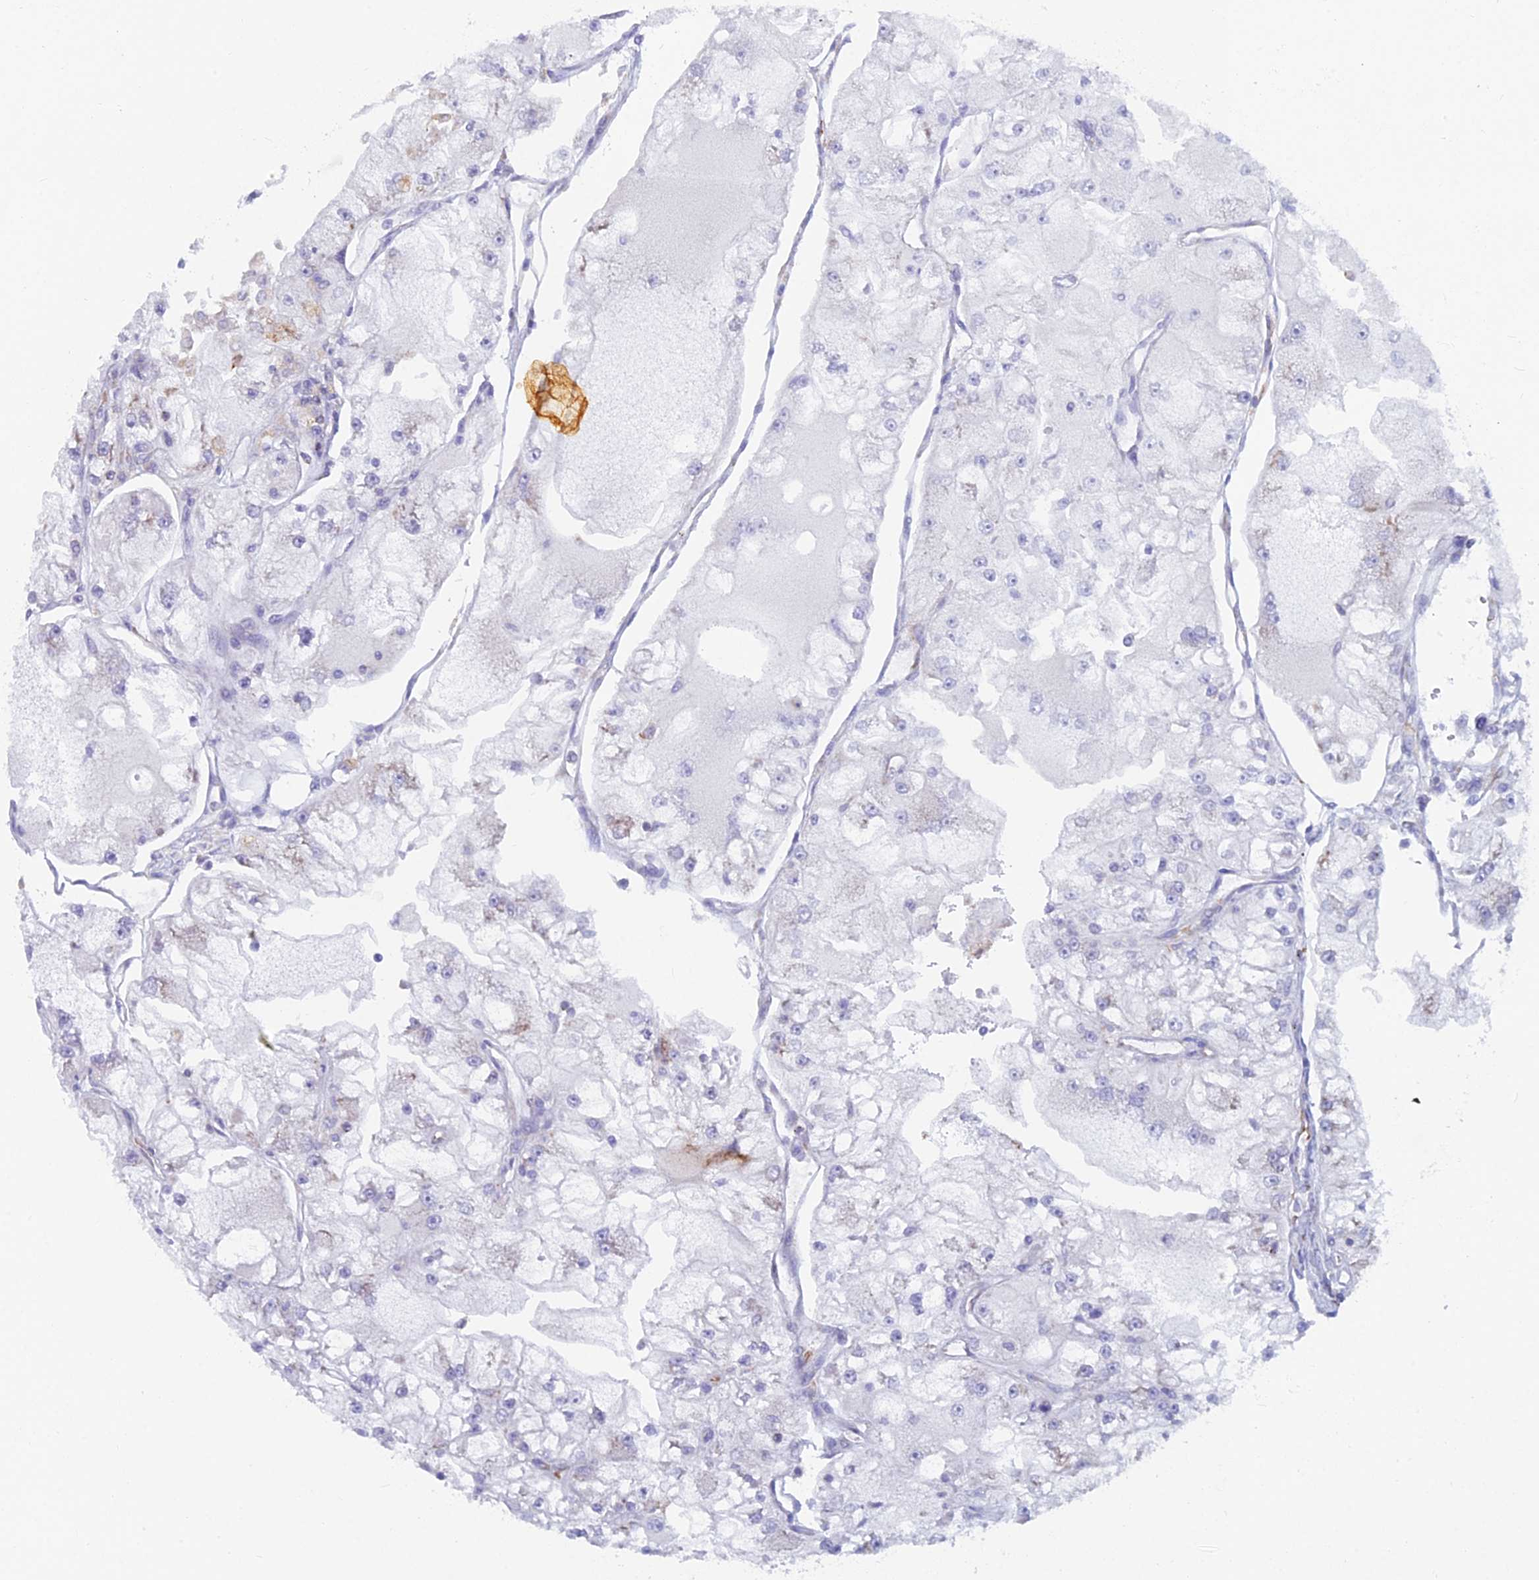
{"staining": {"intensity": "negative", "quantity": "none", "location": "none"}, "tissue": "renal cancer", "cell_type": "Tumor cells", "image_type": "cancer", "snomed": [{"axis": "morphology", "description": "Adenocarcinoma, NOS"}, {"axis": "topography", "description": "Kidney"}], "caption": "This is an immunohistochemistry histopathology image of human renal cancer. There is no positivity in tumor cells.", "gene": "ABI3BP", "patient": {"sex": "female", "age": 72}}